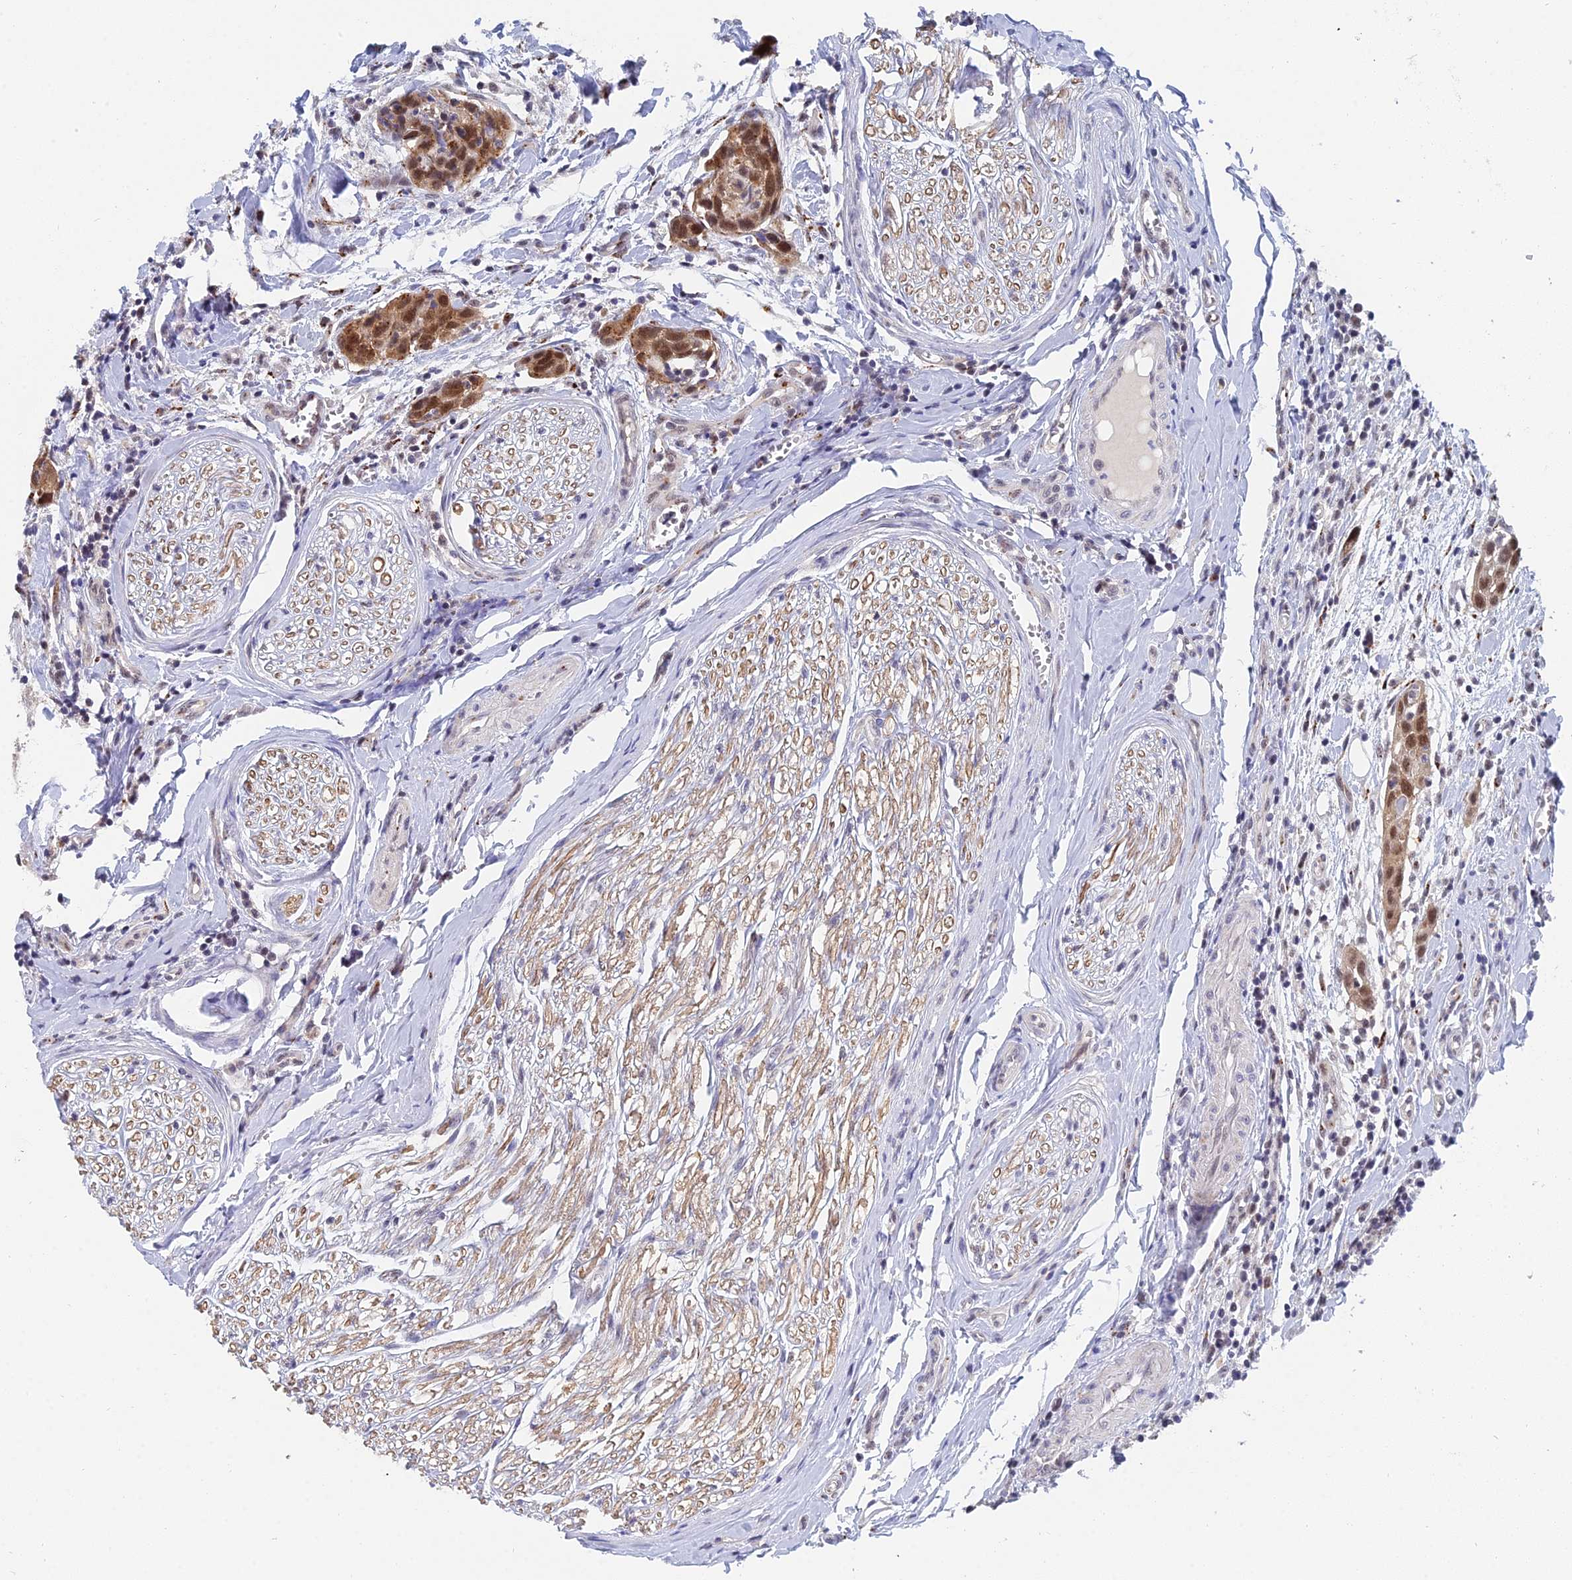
{"staining": {"intensity": "strong", "quantity": ">75%", "location": "cytoplasmic/membranous,nuclear"}, "tissue": "head and neck cancer", "cell_type": "Tumor cells", "image_type": "cancer", "snomed": [{"axis": "morphology", "description": "Squamous cell carcinoma, NOS"}, {"axis": "topography", "description": "Oral tissue"}, {"axis": "topography", "description": "Head-Neck"}], "caption": "The immunohistochemical stain highlights strong cytoplasmic/membranous and nuclear staining in tumor cells of squamous cell carcinoma (head and neck) tissue. (DAB IHC, brown staining for protein, blue staining for nuclei).", "gene": "THOC3", "patient": {"sex": "female", "age": 50}}